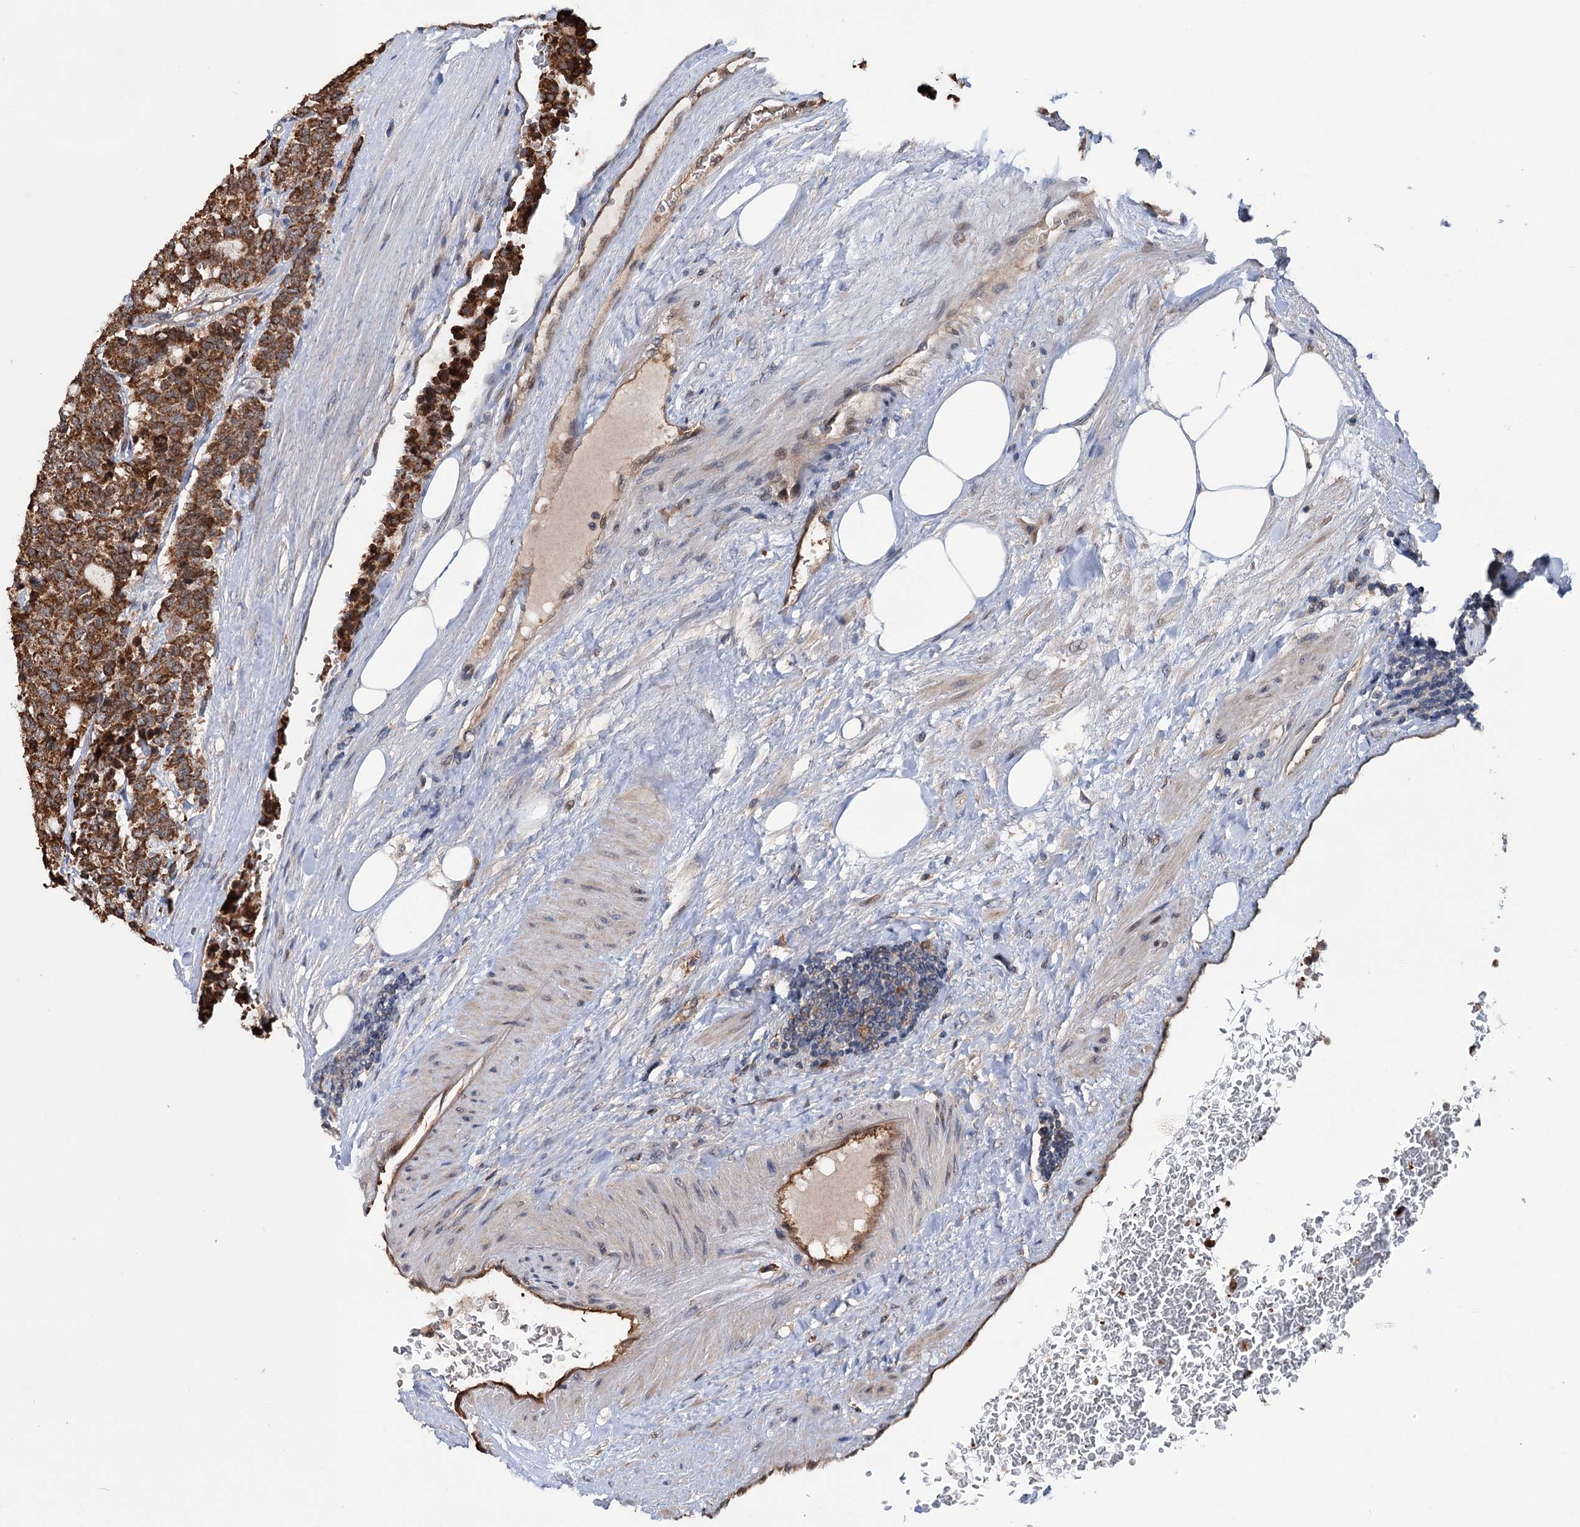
{"staining": {"intensity": "strong", "quantity": ">75%", "location": "cytoplasmic/membranous"}, "tissue": "carcinoid", "cell_type": "Tumor cells", "image_type": "cancer", "snomed": [{"axis": "morphology", "description": "Carcinoid, malignant, NOS"}, {"axis": "topography", "description": "Pancreas"}], "caption": "A photomicrograph of carcinoid stained for a protein displays strong cytoplasmic/membranous brown staining in tumor cells.", "gene": "NCAPD2", "patient": {"sex": "female", "age": 54}}